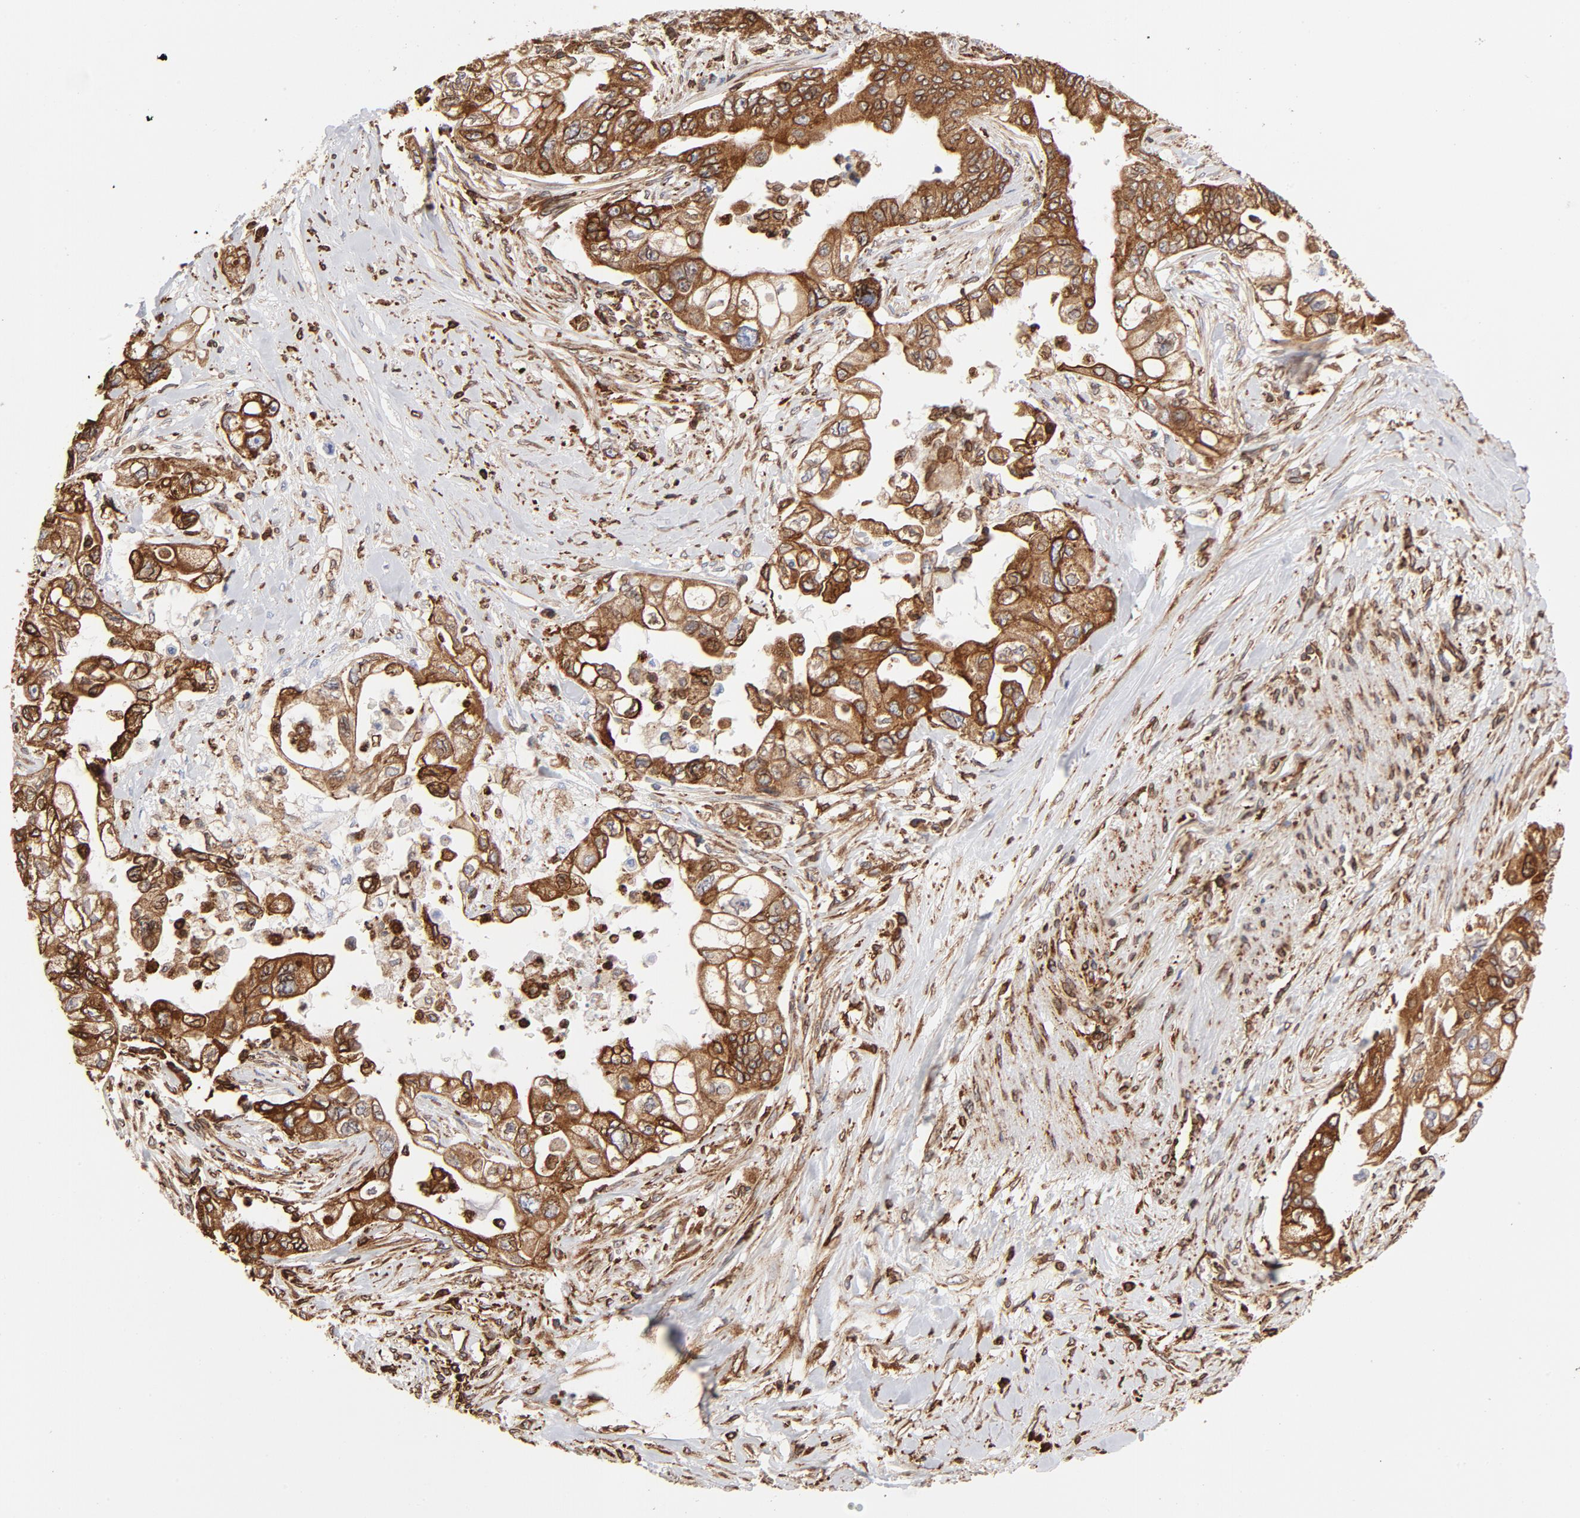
{"staining": {"intensity": "strong", "quantity": ">75%", "location": "cytoplasmic/membranous"}, "tissue": "pancreatic cancer", "cell_type": "Tumor cells", "image_type": "cancer", "snomed": [{"axis": "morphology", "description": "Normal tissue, NOS"}, {"axis": "topography", "description": "Pancreas"}], "caption": "High-power microscopy captured an immunohistochemistry (IHC) photomicrograph of pancreatic cancer, revealing strong cytoplasmic/membranous positivity in approximately >75% of tumor cells.", "gene": "CANX", "patient": {"sex": "male", "age": 42}}